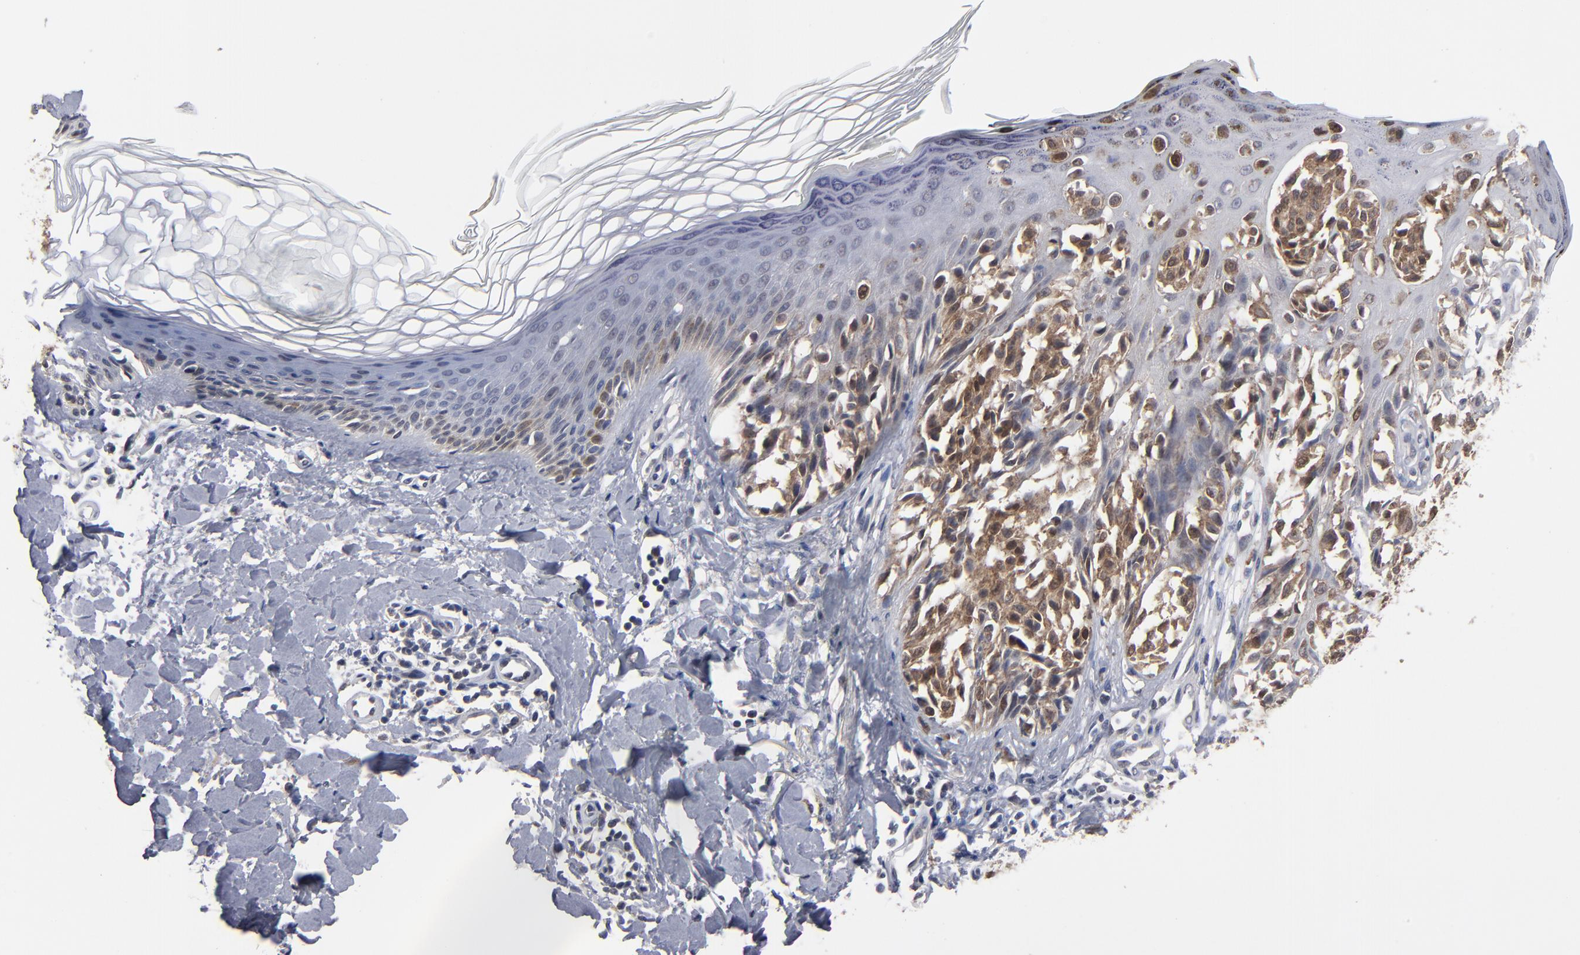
{"staining": {"intensity": "moderate", "quantity": ">75%", "location": "cytoplasmic/membranous"}, "tissue": "melanoma", "cell_type": "Tumor cells", "image_type": "cancer", "snomed": [{"axis": "morphology", "description": "Malignant melanoma, NOS"}, {"axis": "topography", "description": "Skin"}], "caption": "Immunohistochemical staining of melanoma exhibits moderate cytoplasmic/membranous protein expression in about >75% of tumor cells.", "gene": "ALG13", "patient": {"sex": "female", "age": 38}}